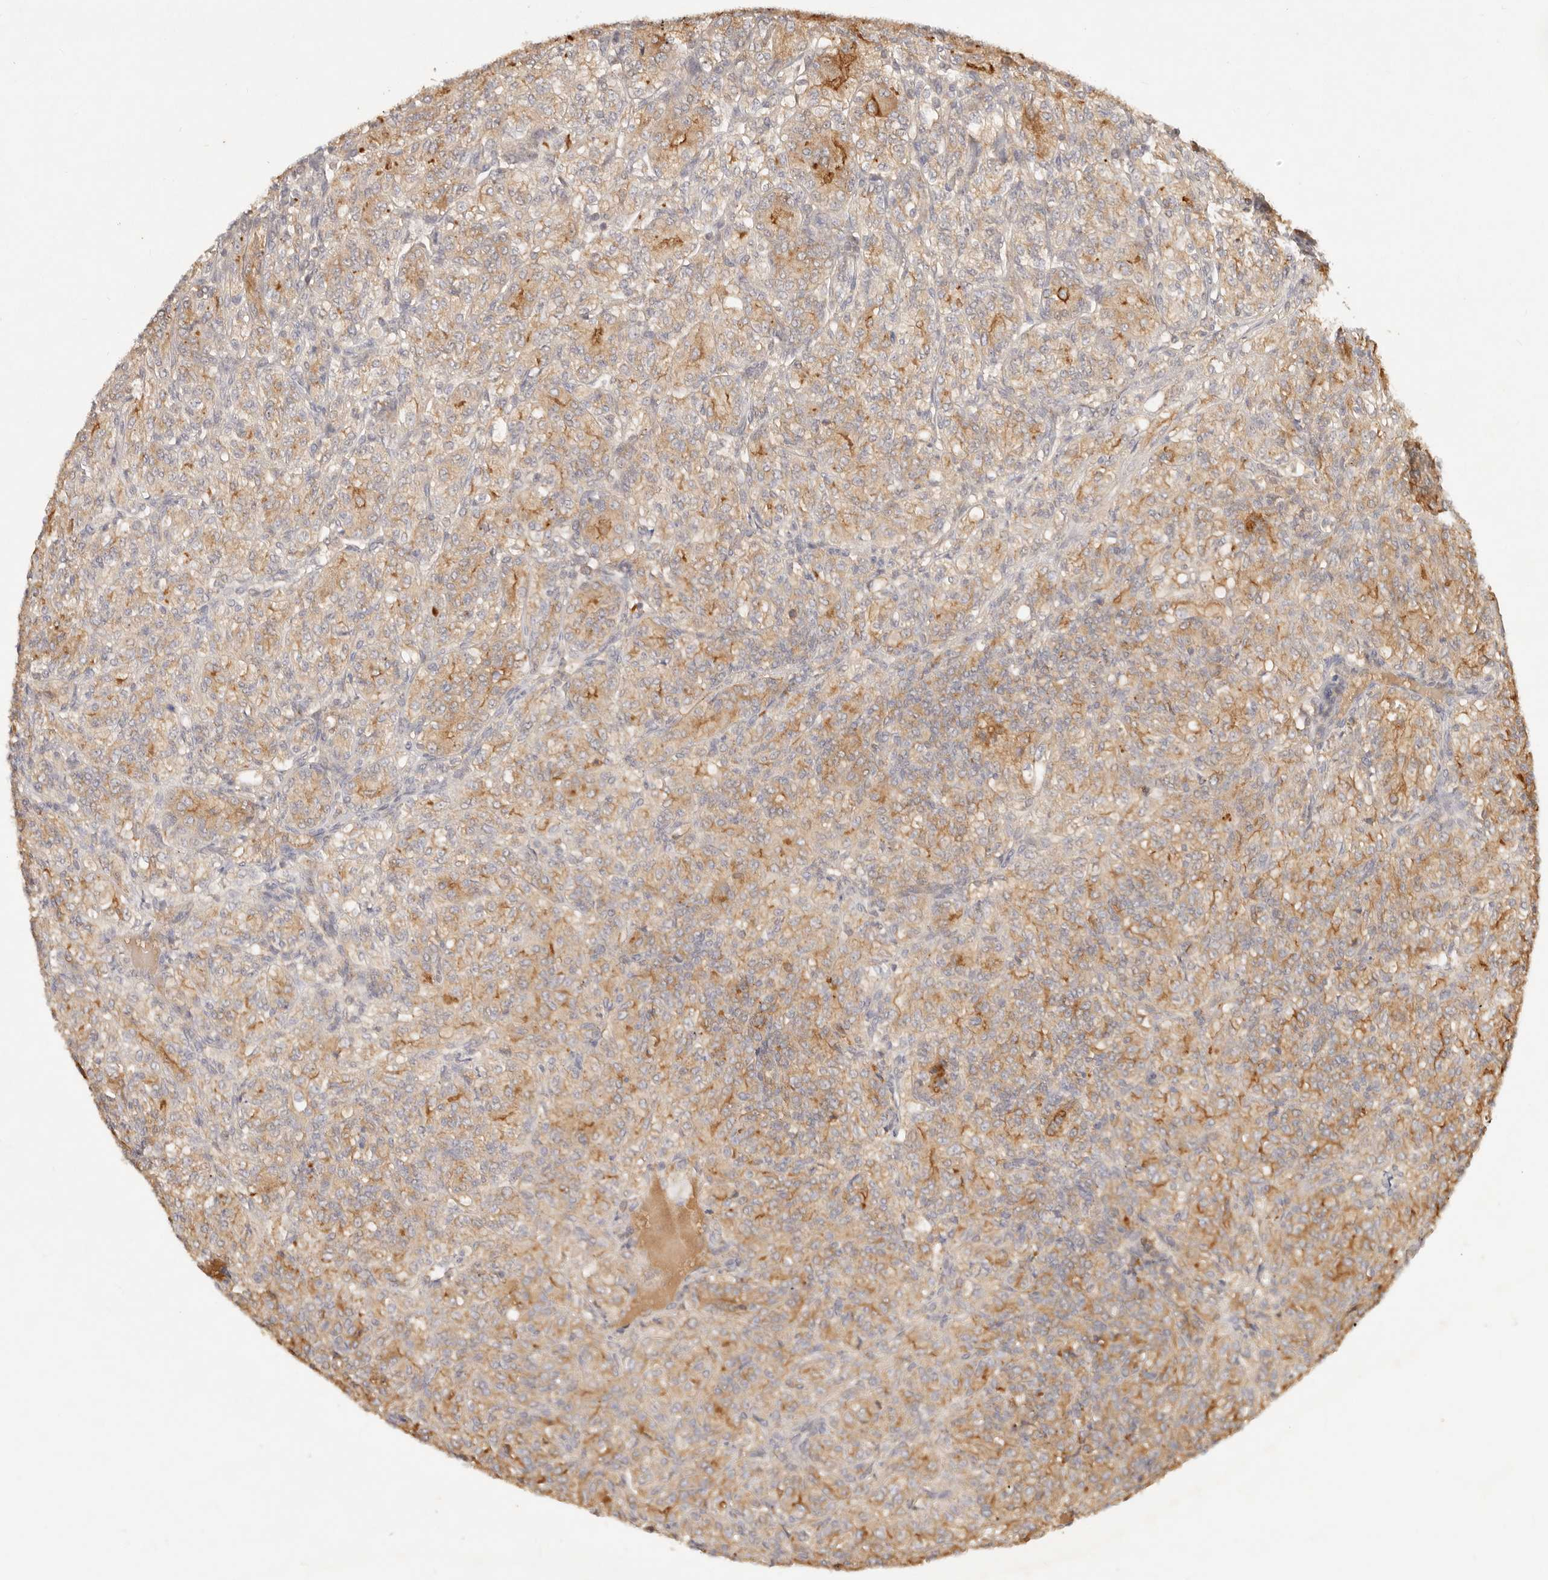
{"staining": {"intensity": "moderate", "quantity": ">75%", "location": "cytoplasmic/membranous"}, "tissue": "renal cancer", "cell_type": "Tumor cells", "image_type": "cancer", "snomed": [{"axis": "morphology", "description": "Adenocarcinoma, NOS"}, {"axis": "topography", "description": "Kidney"}], "caption": "About >75% of tumor cells in adenocarcinoma (renal) display moderate cytoplasmic/membranous protein expression as visualized by brown immunohistochemical staining.", "gene": "FREM2", "patient": {"sex": "male", "age": 77}}